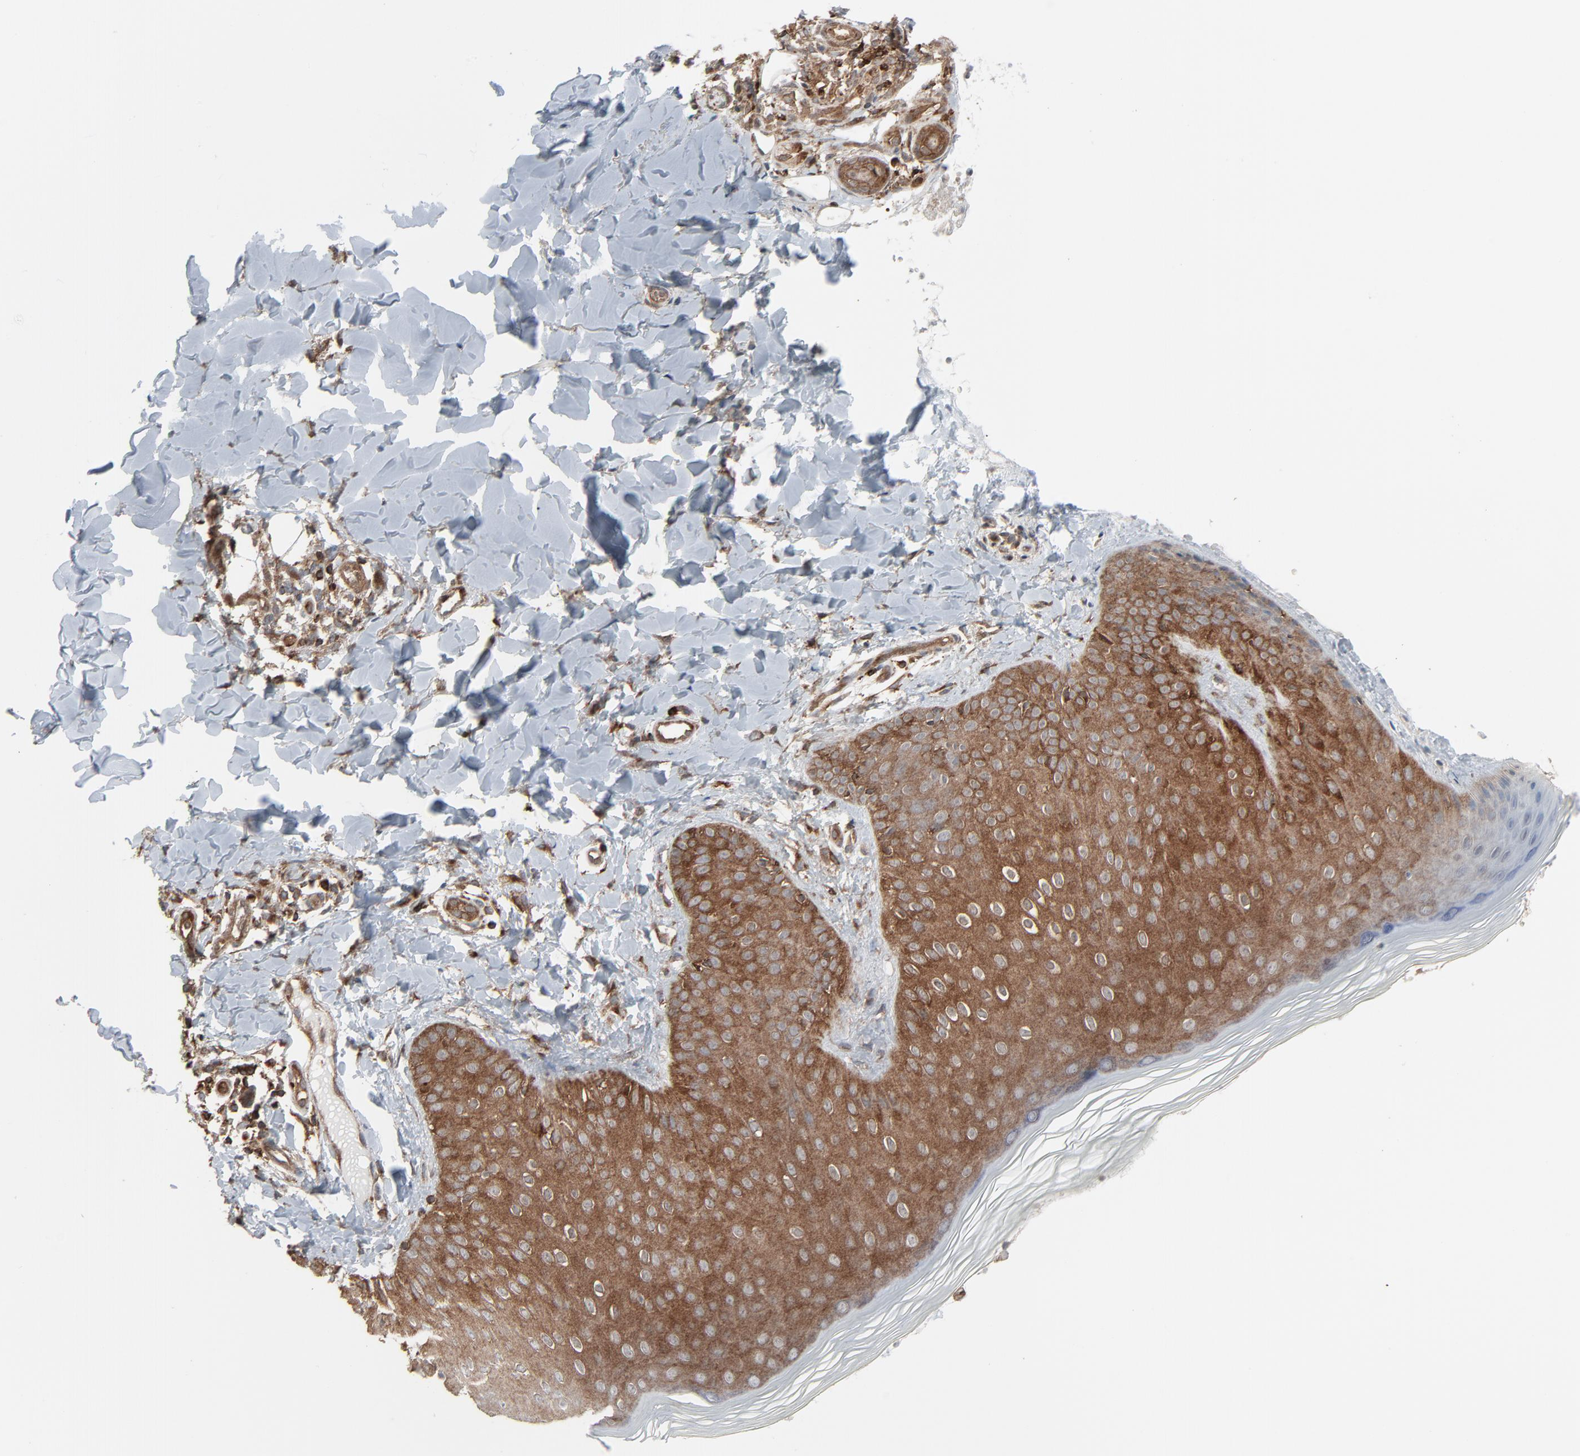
{"staining": {"intensity": "moderate", "quantity": ">75%", "location": "cytoplasmic/membranous,nuclear"}, "tissue": "skin", "cell_type": "Epidermal cells", "image_type": "normal", "snomed": [{"axis": "morphology", "description": "Normal tissue, NOS"}, {"axis": "morphology", "description": "Inflammation, NOS"}, {"axis": "topography", "description": "Soft tissue"}, {"axis": "topography", "description": "Anal"}], "caption": "Immunohistochemical staining of benign human skin exhibits medium levels of moderate cytoplasmic/membranous,nuclear positivity in approximately >75% of epidermal cells. The staining is performed using DAB brown chromogen to label protein expression. The nuclei are counter-stained blue using hematoxylin.", "gene": "OPTN", "patient": {"sex": "female", "age": 15}}